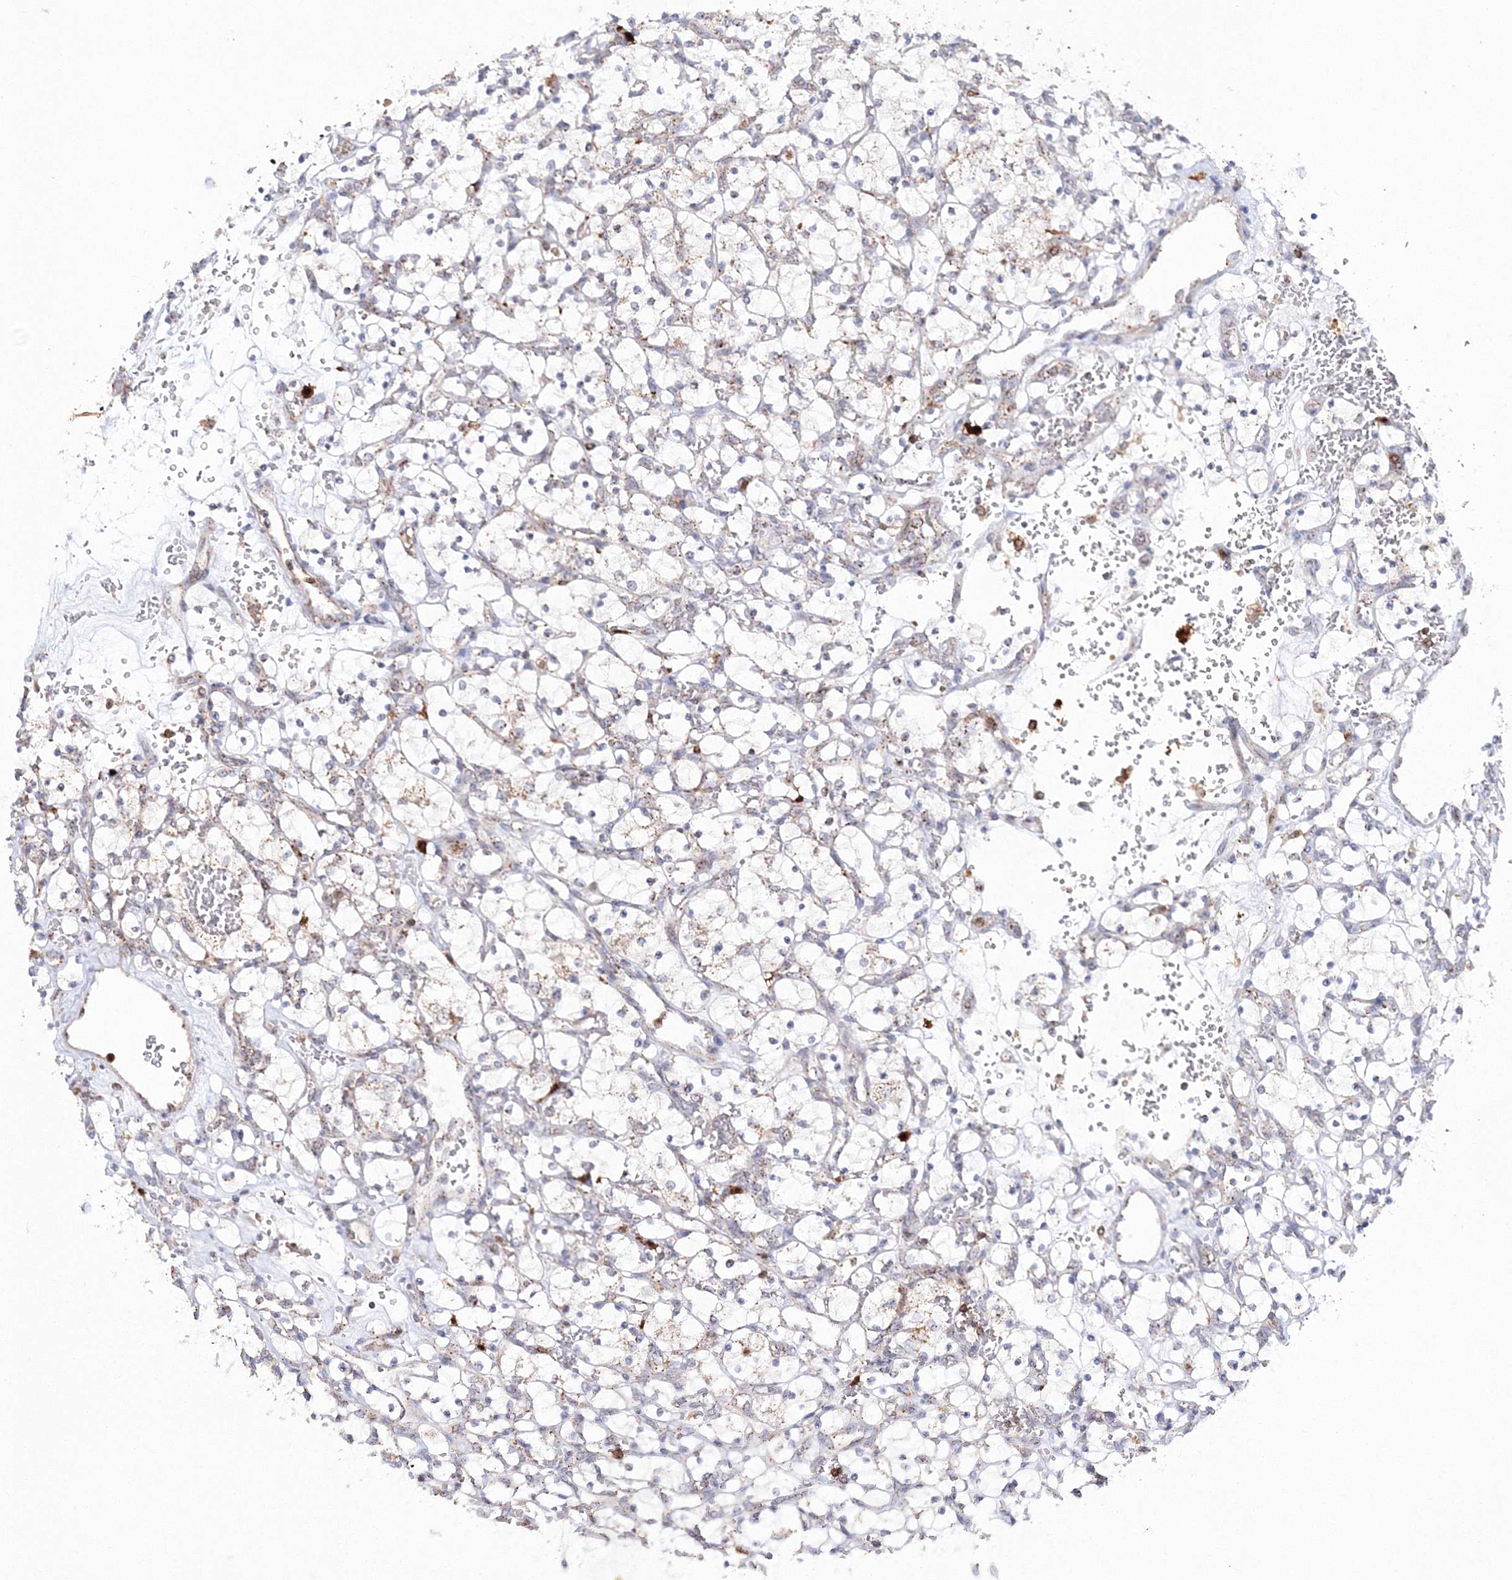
{"staining": {"intensity": "negative", "quantity": "none", "location": "none"}, "tissue": "renal cancer", "cell_type": "Tumor cells", "image_type": "cancer", "snomed": [{"axis": "morphology", "description": "Adenocarcinoma, NOS"}, {"axis": "topography", "description": "Kidney"}], "caption": "A photomicrograph of renal cancer (adenocarcinoma) stained for a protein reveals no brown staining in tumor cells.", "gene": "ARCN1", "patient": {"sex": "female", "age": 69}}